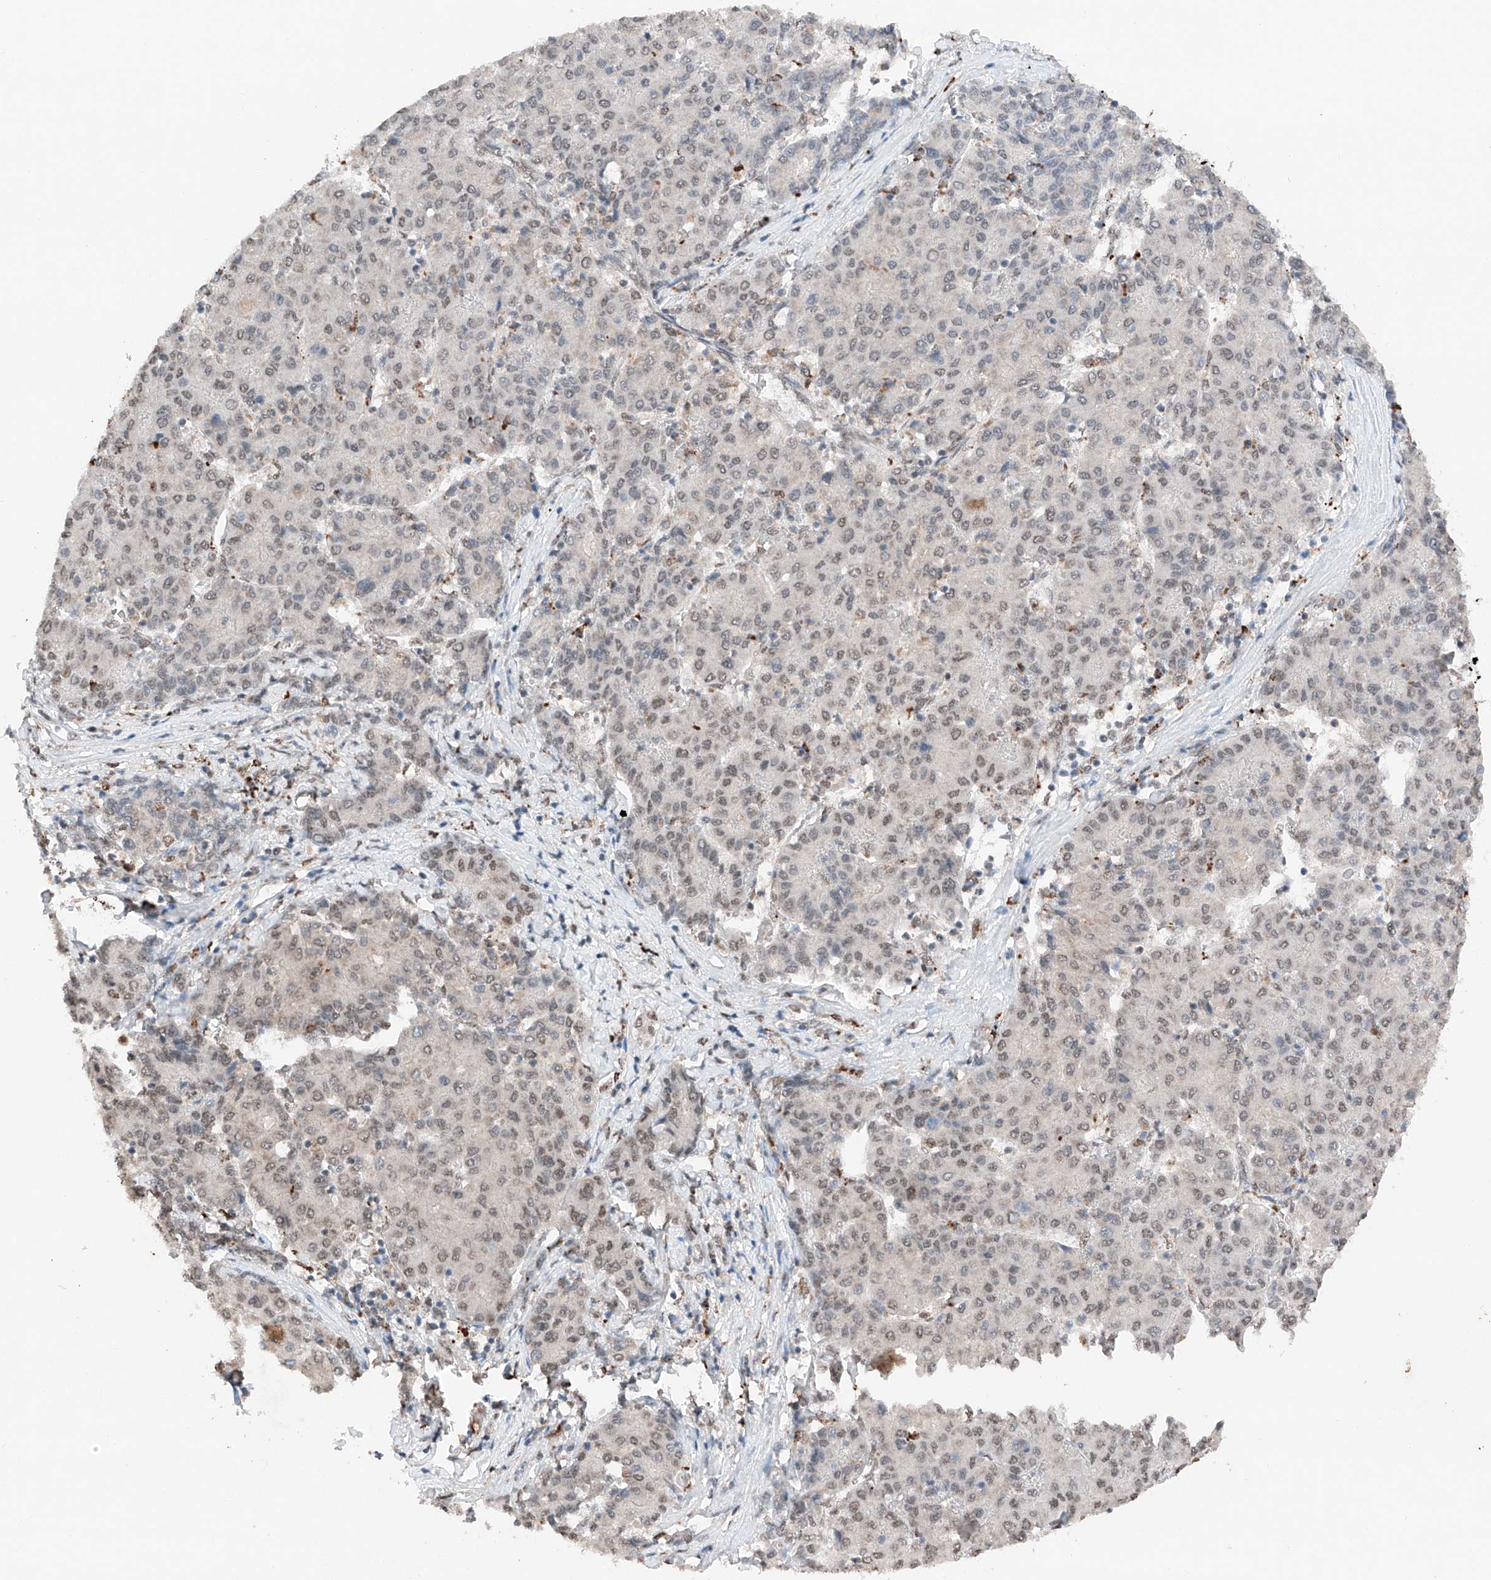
{"staining": {"intensity": "weak", "quantity": "25%-75%", "location": "nuclear"}, "tissue": "liver cancer", "cell_type": "Tumor cells", "image_type": "cancer", "snomed": [{"axis": "morphology", "description": "Carcinoma, Hepatocellular, NOS"}, {"axis": "topography", "description": "Liver"}], "caption": "A brown stain labels weak nuclear staining of a protein in liver hepatocellular carcinoma tumor cells. (brown staining indicates protein expression, while blue staining denotes nuclei).", "gene": "TBX4", "patient": {"sex": "male", "age": 65}}